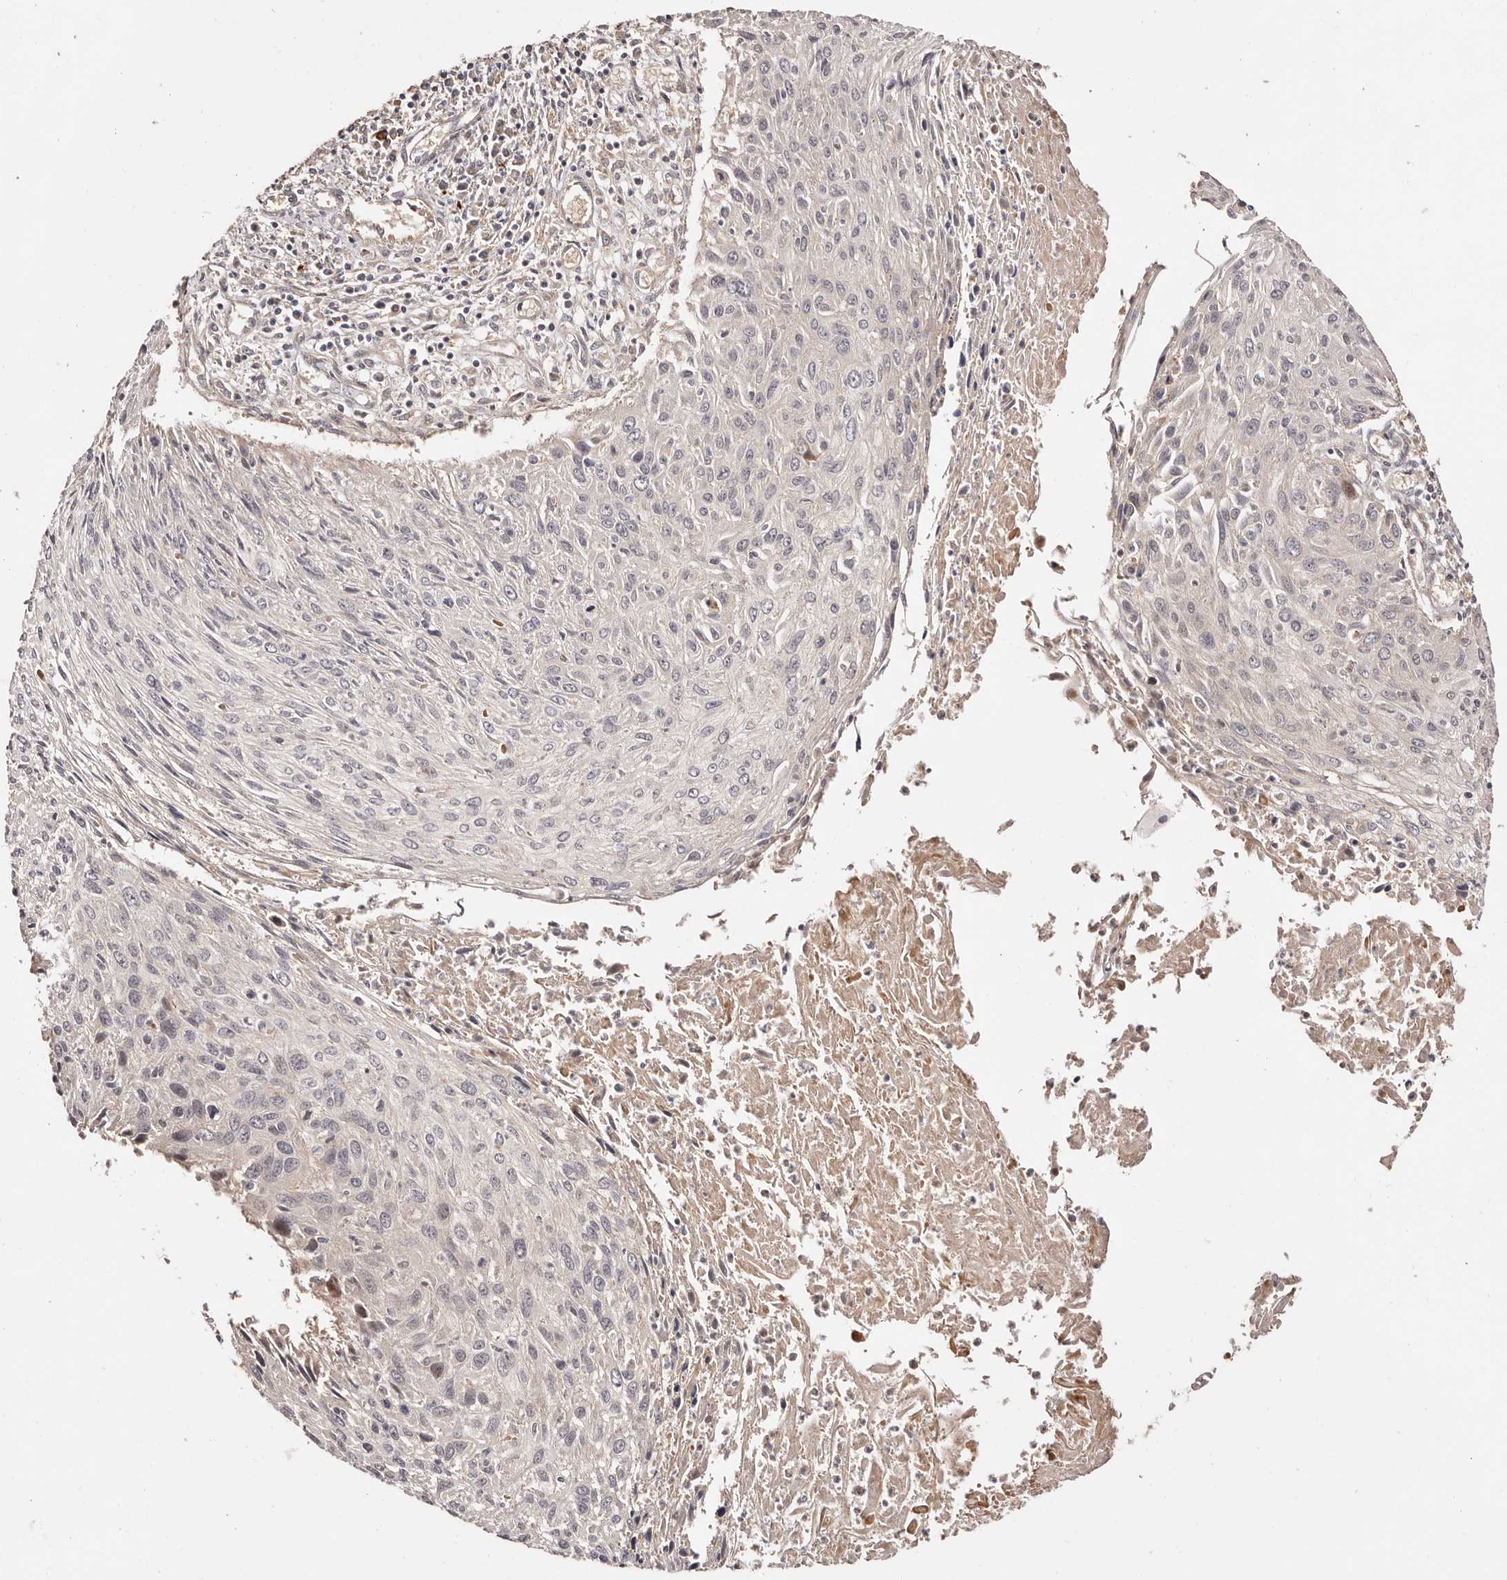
{"staining": {"intensity": "moderate", "quantity": "<25%", "location": "nuclear"}, "tissue": "cervical cancer", "cell_type": "Tumor cells", "image_type": "cancer", "snomed": [{"axis": "morphology", "description": "Squamous cell carcinoma, NOS"}, {"axis": "topography", "description": "Cervix"}], "caption": "Immunohistochemistry histopathology image of neoplastic tissue: cervical cancer (squamous cell carcinoma) stained using IHC demonstrates low levels of moderate protein expression localized specifically in the nuclear of tumor cells, appearing as a nuclear brown color.", "gene": "PTPN22", "patient": {"sex": "female", "age": 51}}